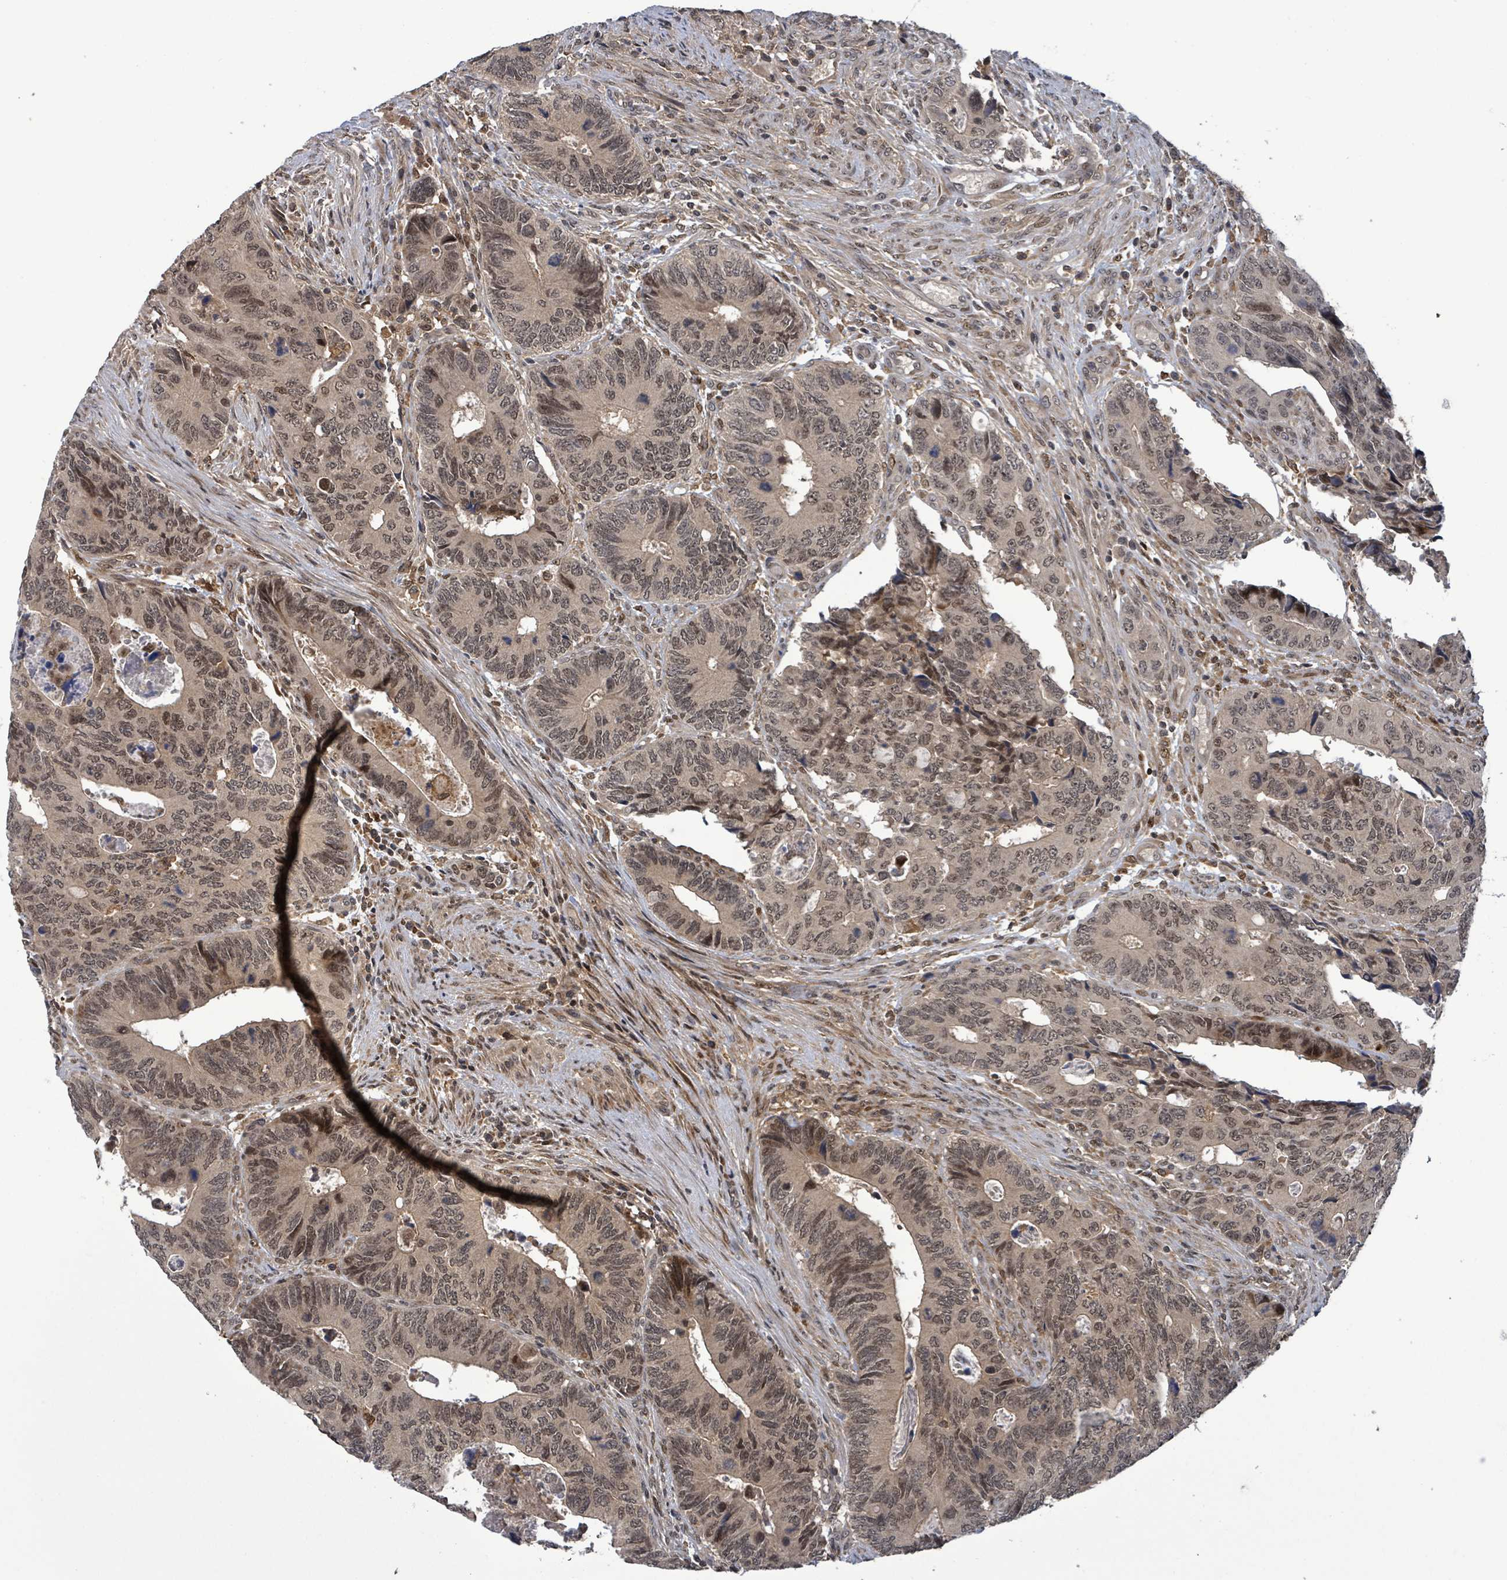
{"staining": {"intensity": "moderate", "quantity": ">75%", "location": "nuclear"}, "tissue": "colorectal cancer", "cell_type": "Tumor cells", "image_type": "cancer", "snomed": [{"axis": "morphology", "description": "Adenocarcinoma, NOS"}, {"axis": "topography", "description": "Colon"}], "caption": "Immunohistochemical staining of colorectal cancer (adenocarcinoma) exhibits medium levels of moderate nuclear protein positivity in about >75% of tumor cells.", "gene": "FBXO6", "patient": {"sex": "male", "age": 87}}